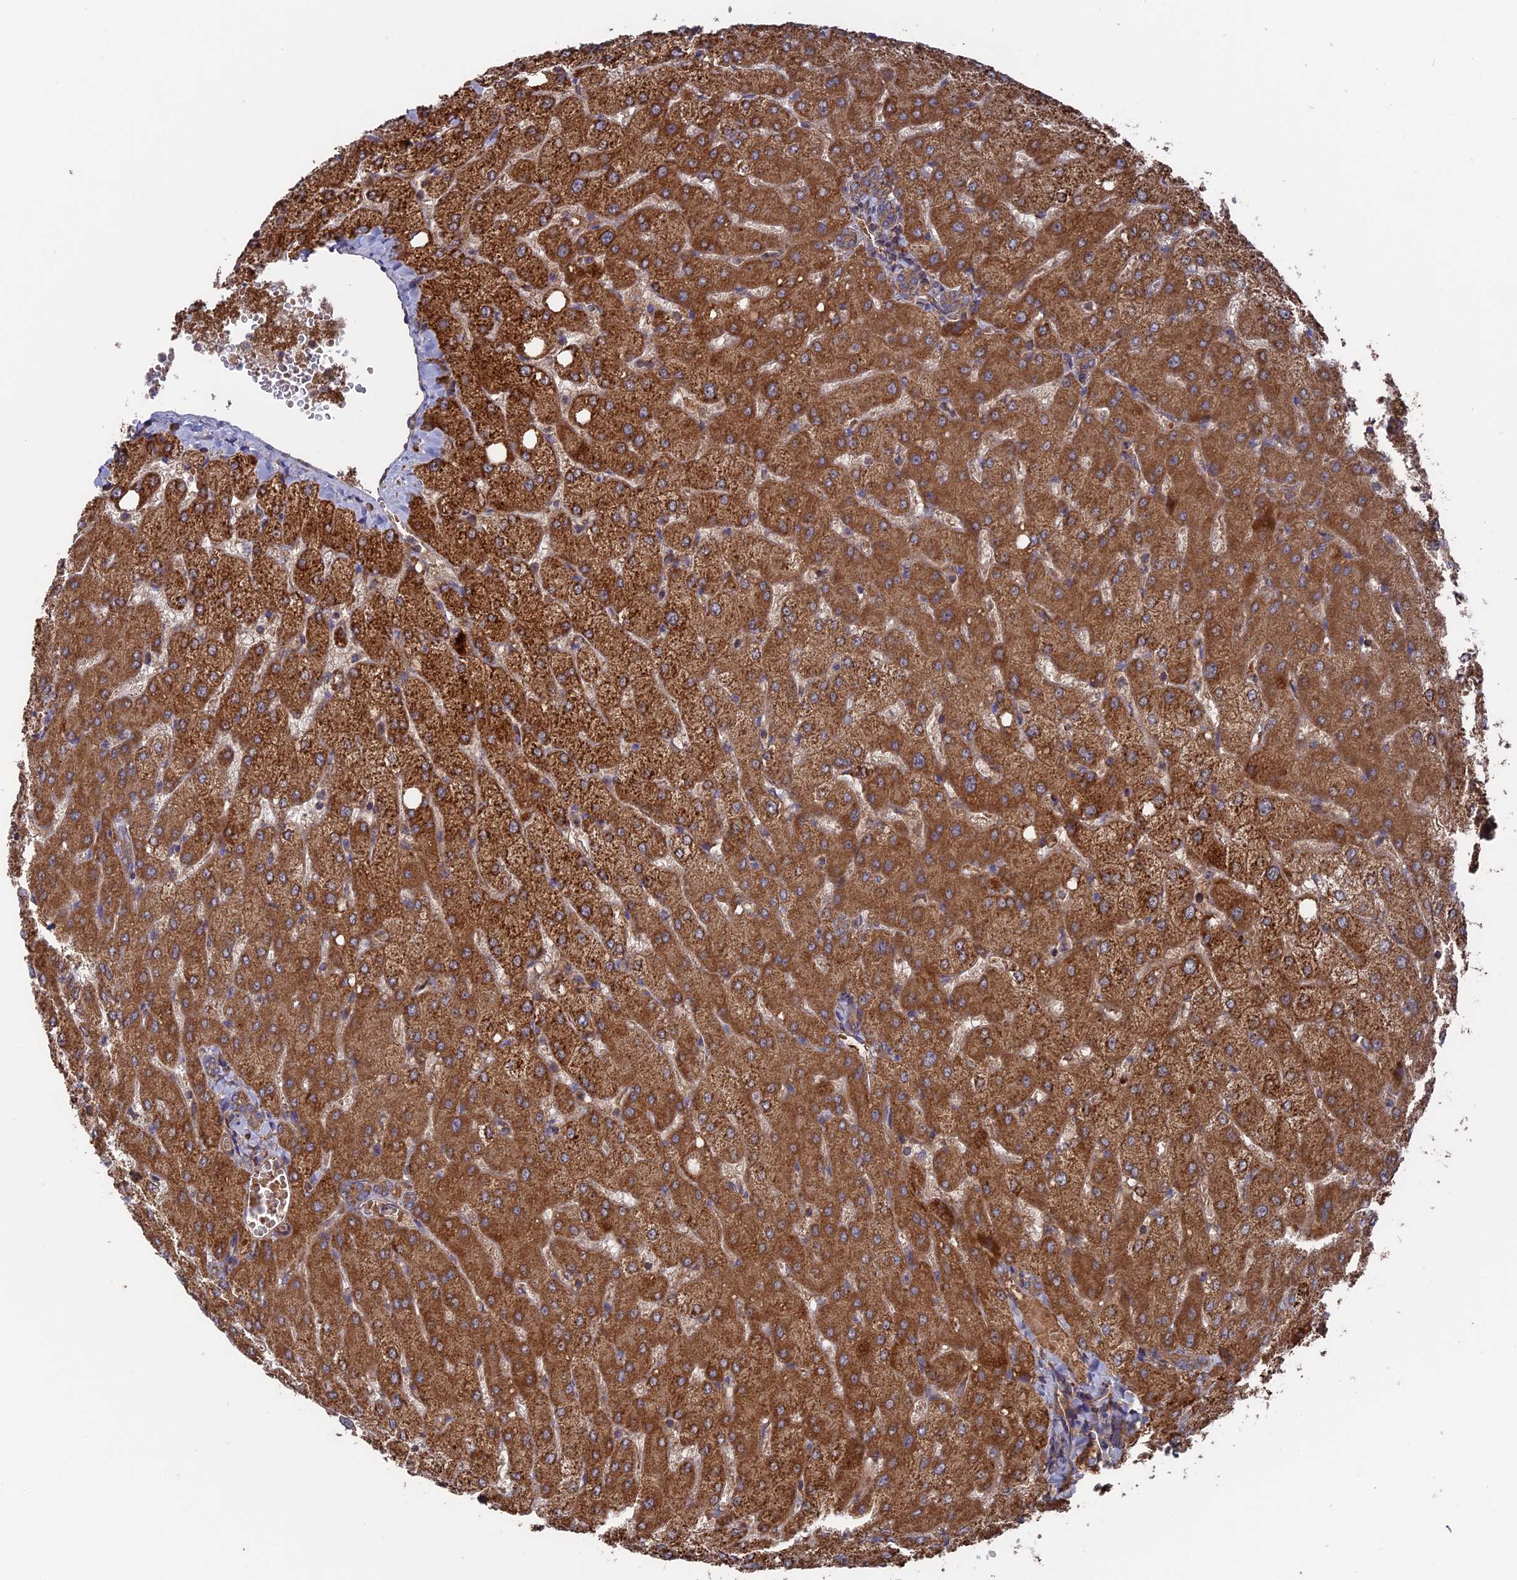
{"staining": {"intensity": "moderate", "quantity": ">75%", "location": "cytoplasmic/membranous"}, "tissue": "liver", "cell_type": "Cholangiocytes", "image_type": "normal", "snomed": [{"axis": "morphology", "description": "Normal tissue, NOS"}, {"axis": "topography", "description": "Liver"}], "caption": "Moderate cytoplasmic/membranous protein expression is identified in approximately >75% of cholangiocytes in liver.", "gene": "TELO2", "patient": {"sex": "female", "age": 54}}